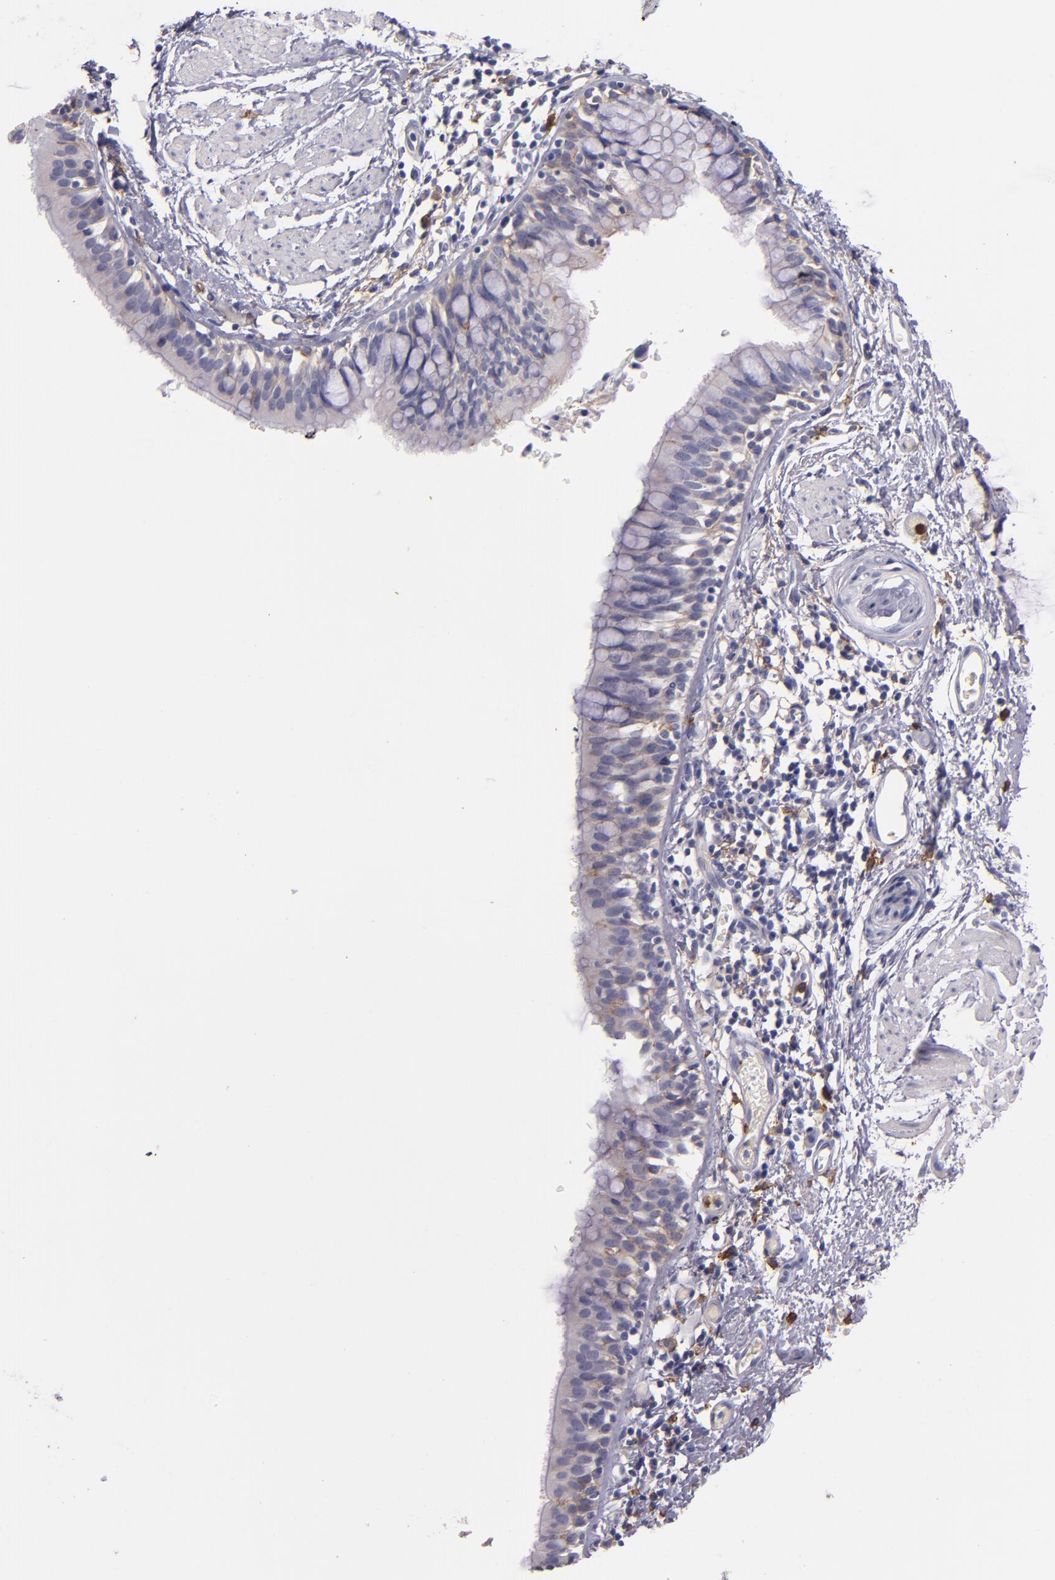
{"staining": {"intensity": "moderate", "quantity": ">75%", "location": "cytoplasmic/membranous"}, "tissue": "bronchus", "cell_type": "Respiratory epithelial cells", "image_type": "normal", "snomed": [{"axis": "morphology", "description": "Normal tissue, NOS"}, {"axis": "topography", "description": "Lymph node of abdomen"}, {"axis": "topography", "description": "Lymph node of pelvis"}], "caption": "Bronchus stained for a protein (brown) reveals moderate cytoplasmic/membranous positive positivity in about >75% of respiratory epithelial cells.", "gene": "C5AR1", "patient": {"sex": "female", "age": 65}}